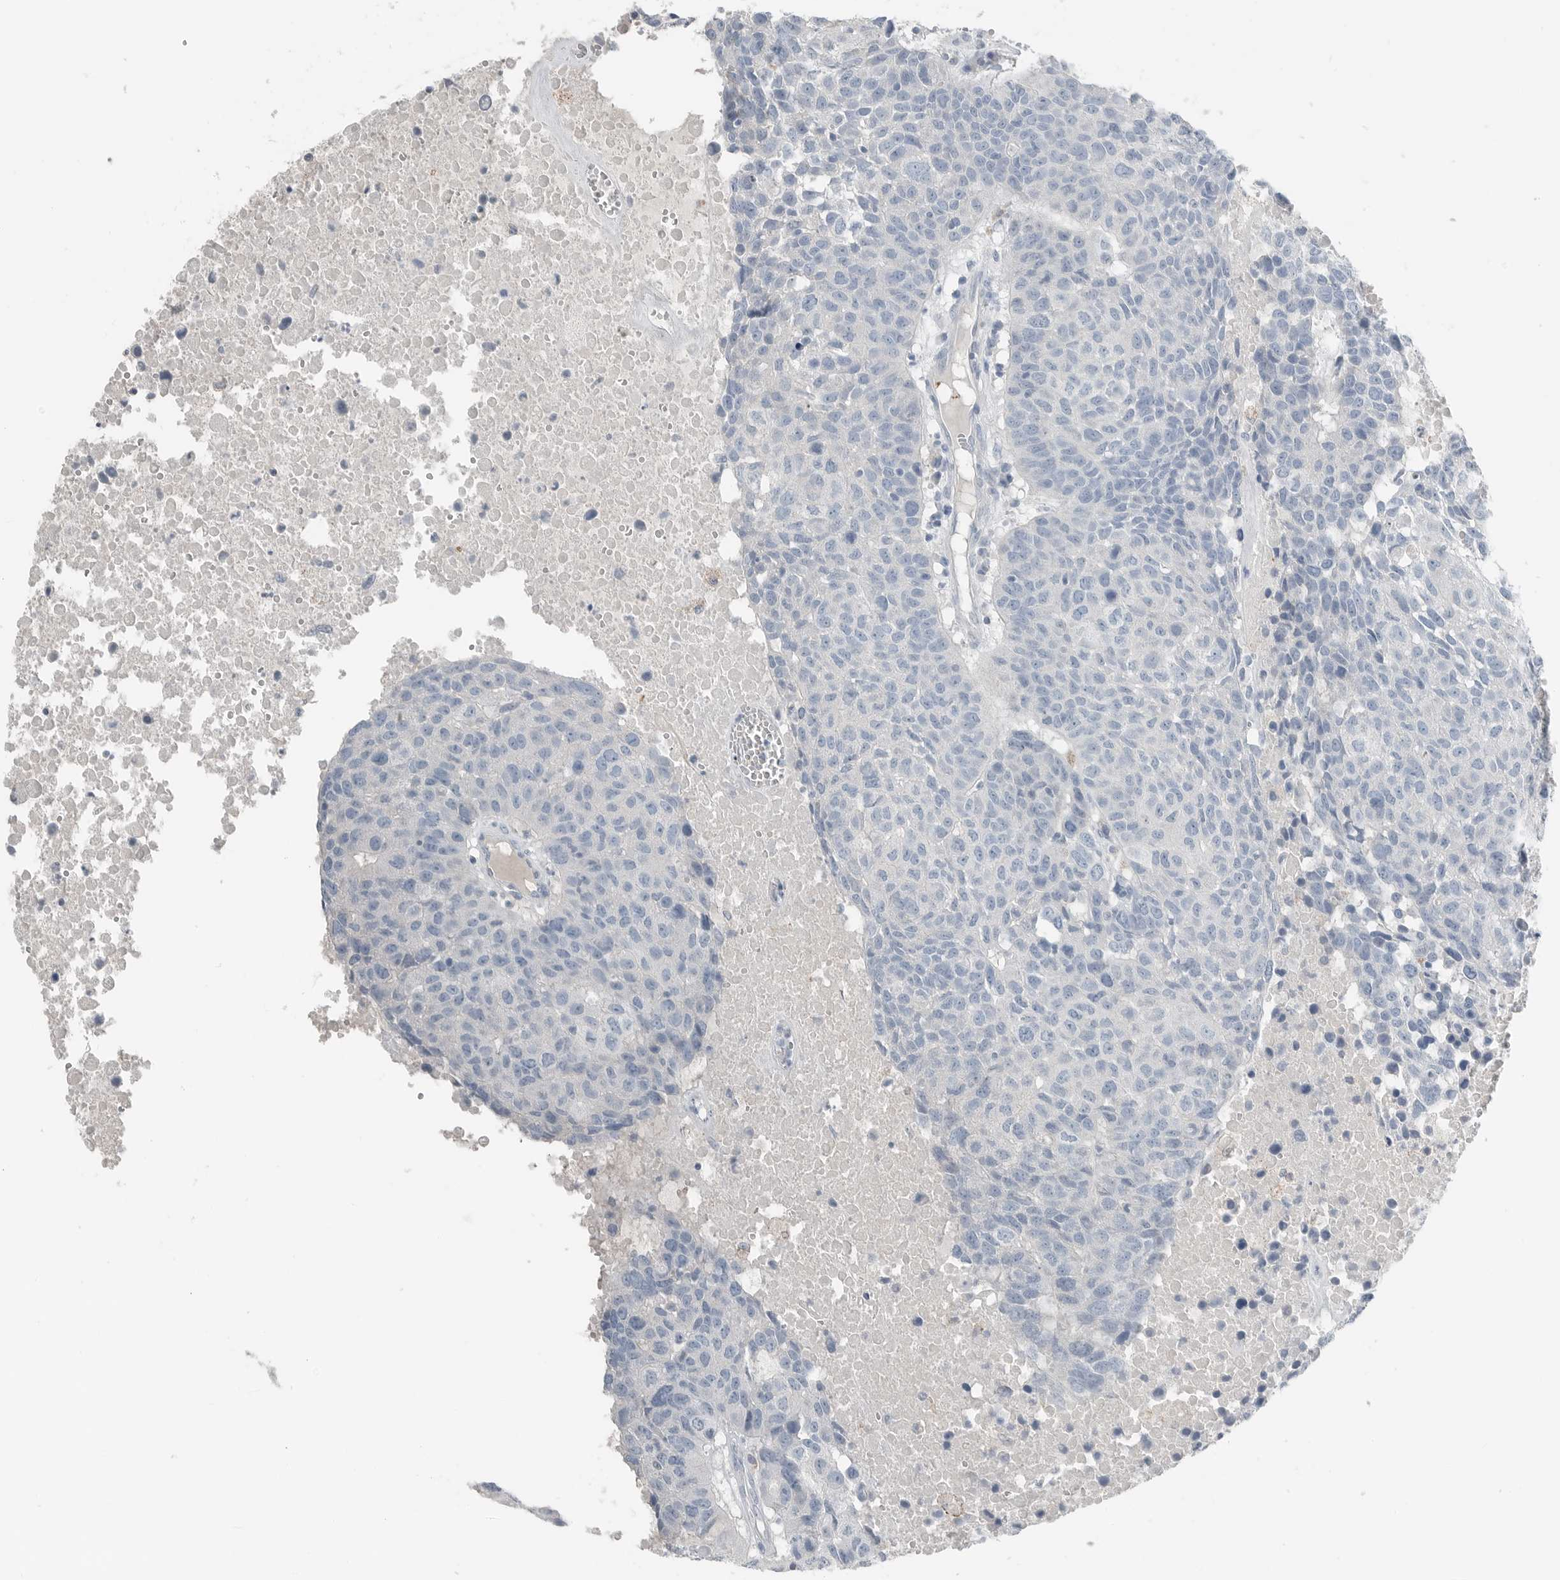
{"staining": {"intensity": "negative", "quantity": "none", "location": "none"}, "tissue": "head and neck cancer", "cell_type": "Tumor cells", "image_type": "cancer", "snomed": [{"axis": "morphology", "description": "Squamous cell carcinoma, NOS"}, {"axis": "topography", "description": "Head-Neck"}], "caption": "A histopathology image of head and neck cancer (squamous cell carcinoma) stained for a protein displays no brown staining in tumor cells. (DAB immunohistochemistry with hematoxylin counter stain).", "gene": "SERPINB7", "patient": {"sex": "male", "age": 66}}